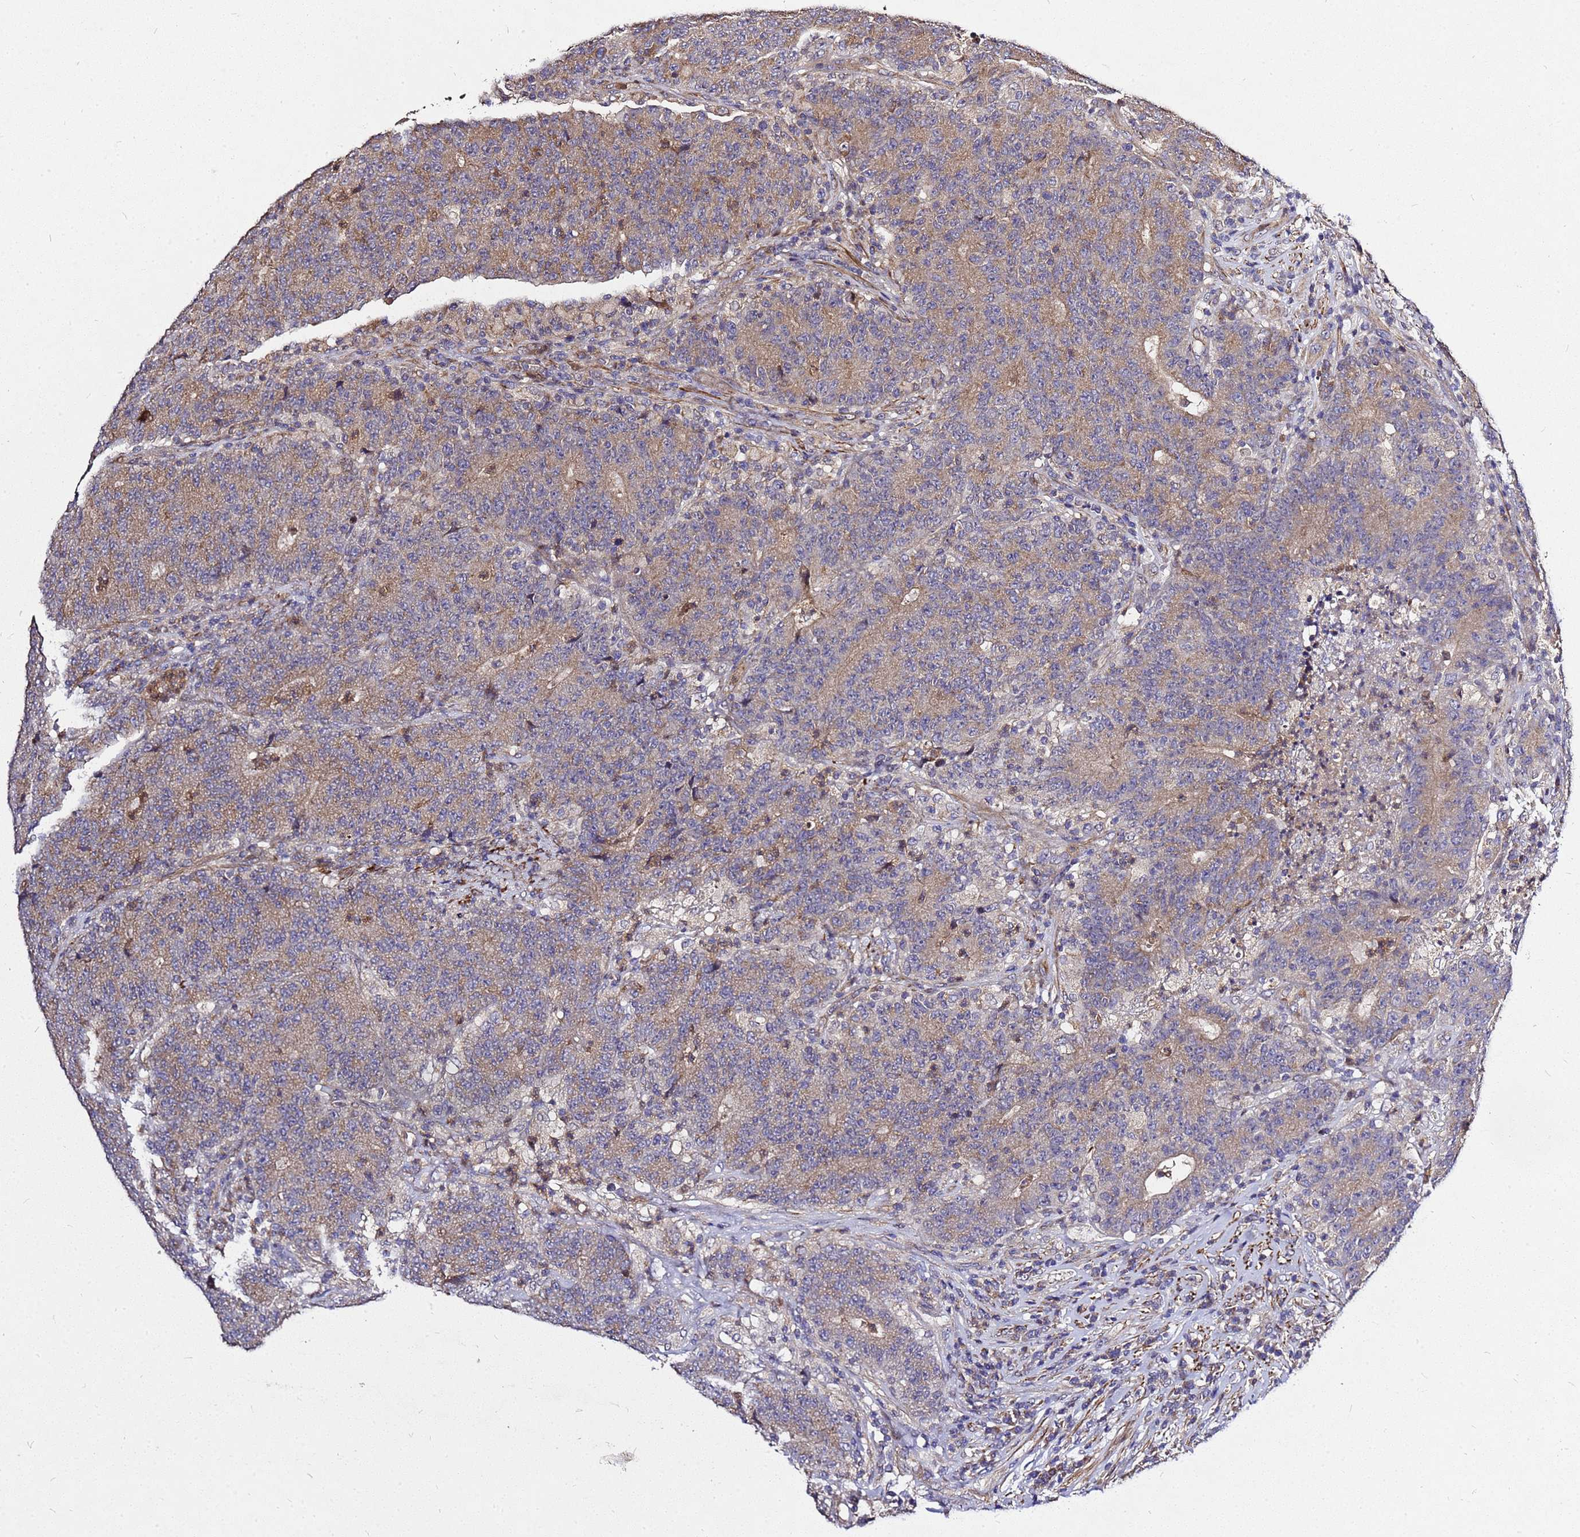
{"staining": {"intensity": "weak", "quantity": "25%-75%", "location": "cytoplasmic/membranous"}, "tissue": "colorectal cancer", "cell_type": "Tumor cells", "image_type": "cancer", "snomed": [{"axis": "morphology", "description": "Adenocarcinoma, NOS"}, {"axis": "topography", "description": "Colon"}], "caption": "A brown stain labels weak cytoplasmic/membranous staining of a protein in human adenocarcinoma (colorectal) tumor cells.", "gene": "RSPRY1", "patient": {"sex": "female", "age": 75}}